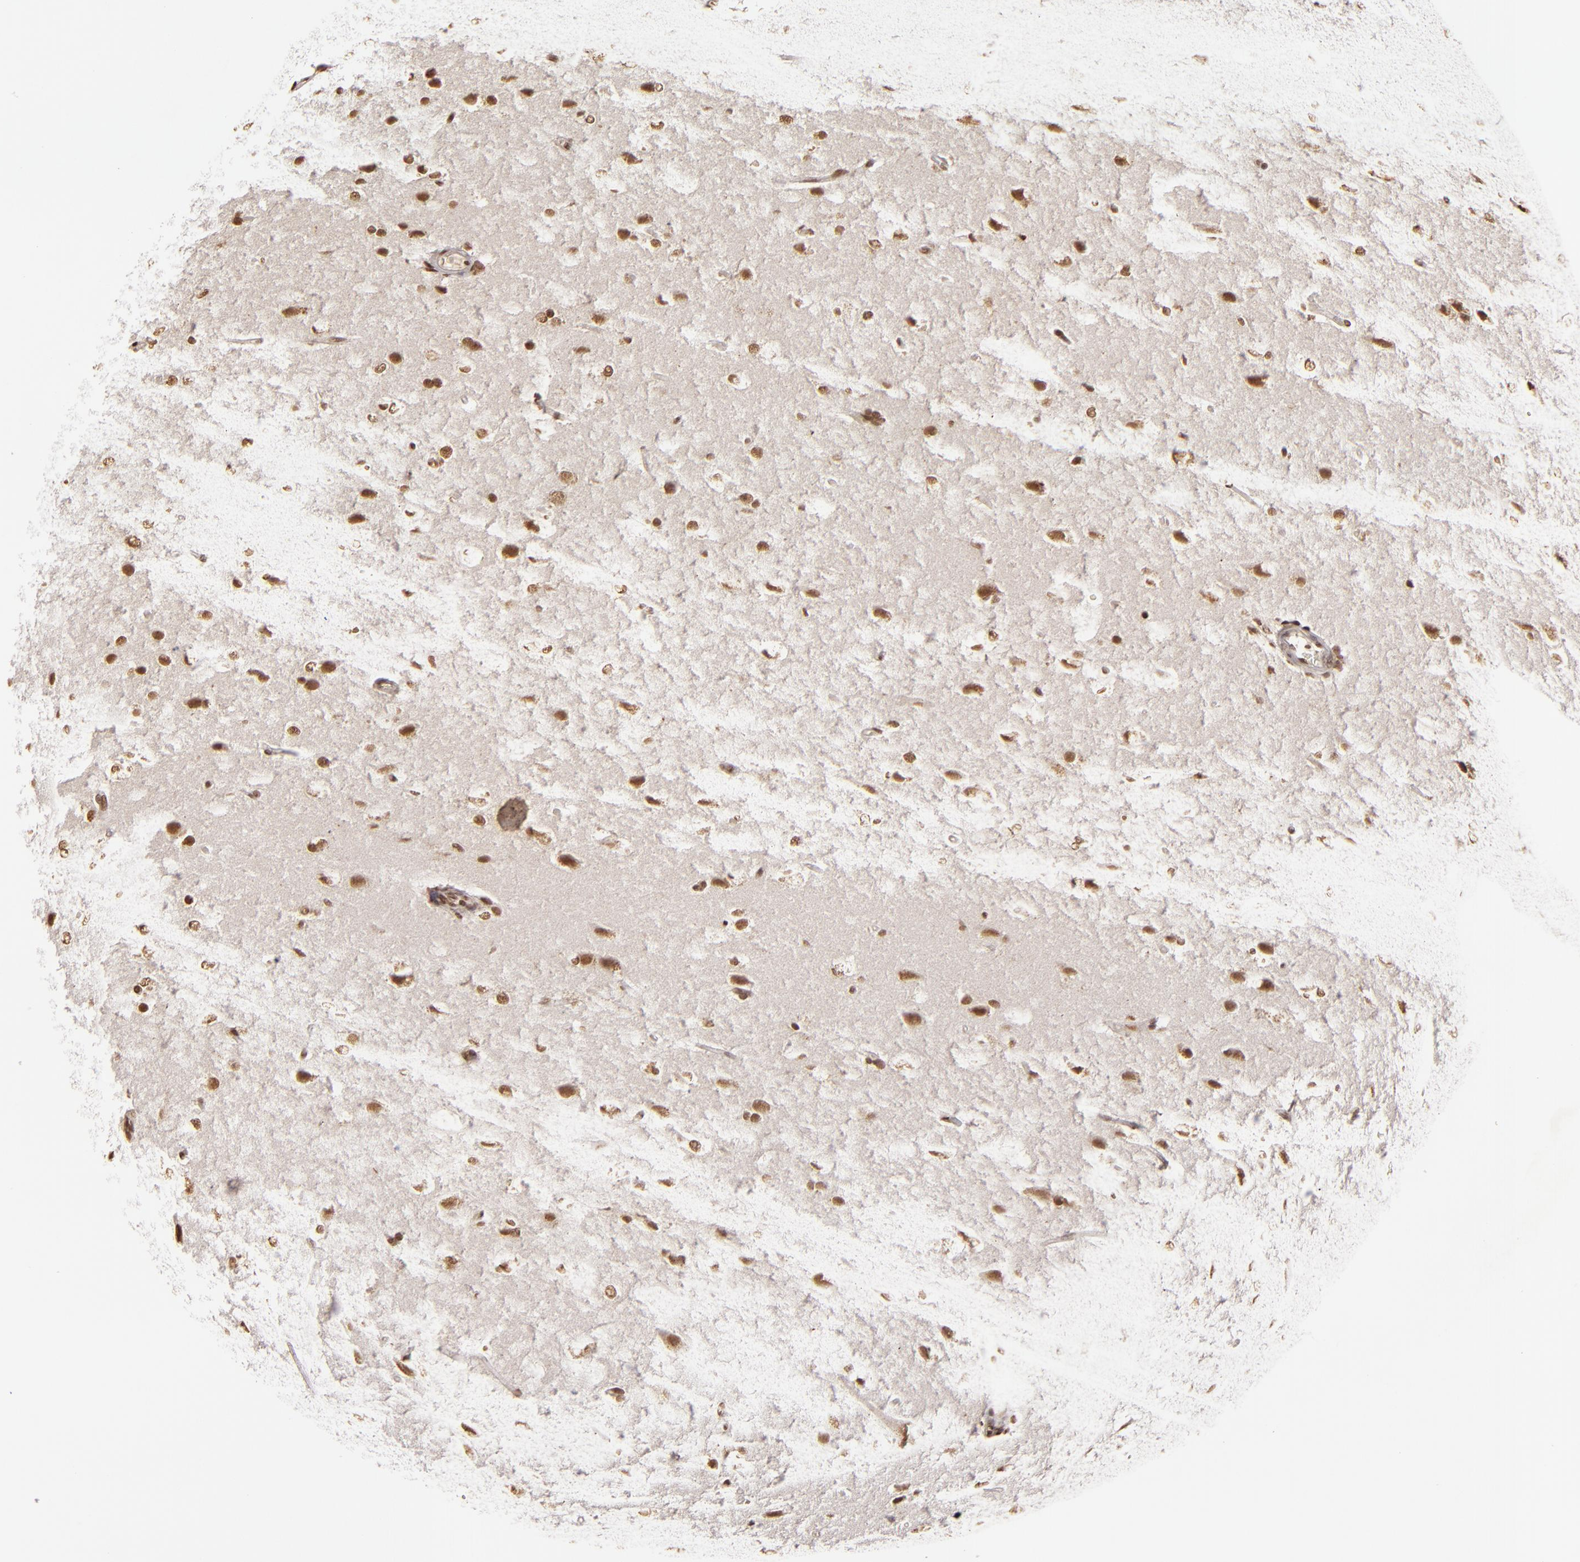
{"staining": {"intensity": "moderate", "quantity": "25%-75%", "location": "nuclear"}, "tissue": "glioma", "cell_type": "Tumor cells", "image_type": "cancer", "snomed": [{"axis": "morphology", "description": "Glioma, malignant, High grade"}, {"axis": "topography", "description": "Brain"}], "caption": "IHC (DAB (3,3'-diaminobenzidine)) staining of malignant high-grade glioma exhibits moderate nuclear protein expression in about 25%-75% of tumor cells.", "gene": "CUL3", "patient": {"sex": "male", "age": 68}}